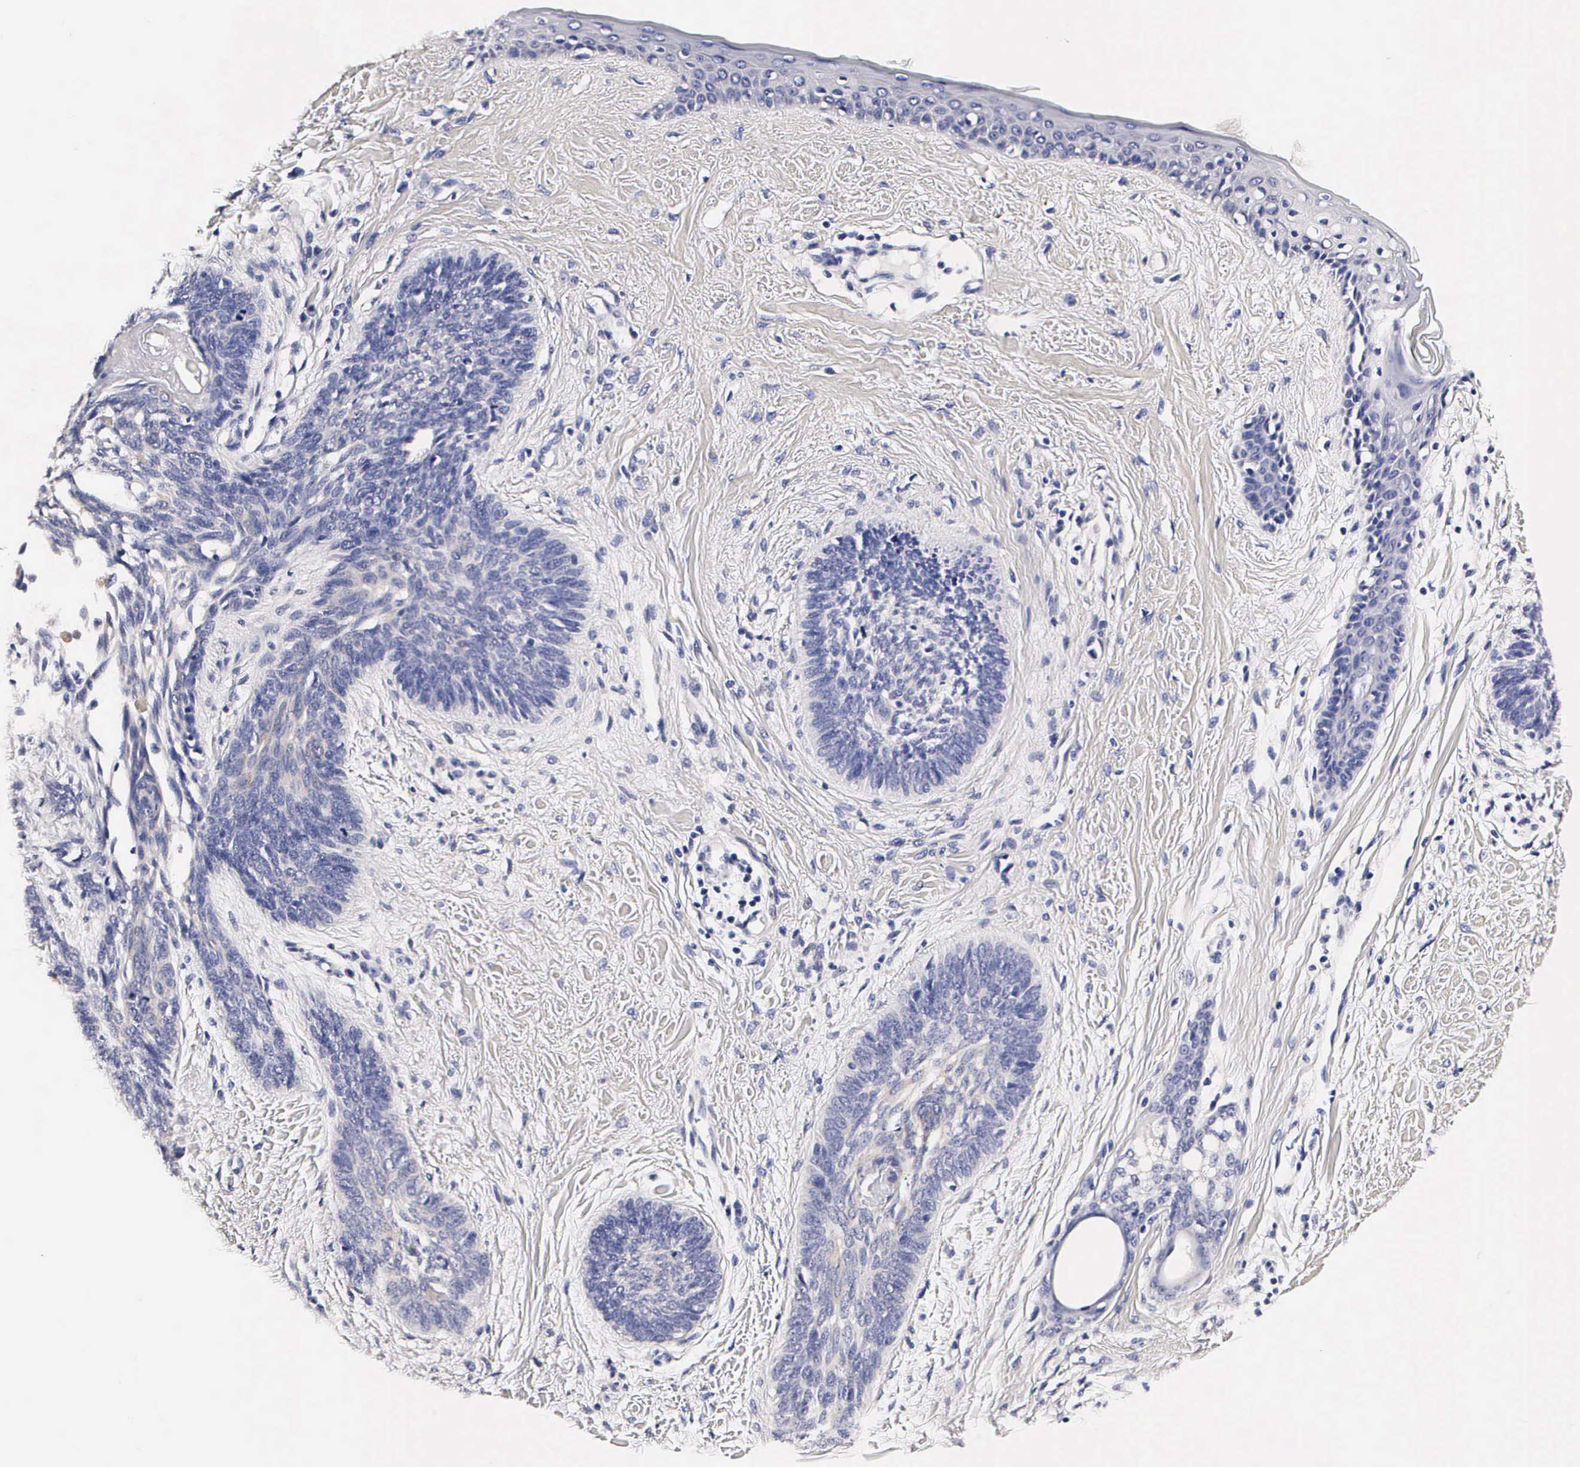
{"staining": {"intensity": "negative", "quantity": "none", "location": "none"}, "tissue": "skin cancer", "cell_type": "Tumor cells", "image_type": "cancer", "snomed": [{"axis": "morphology", "description": "Basal cell carcinoma"}, {"axis": "topography", "description": "Skin"}], "caption": "Micrograph shows no significant protein staining in tumor cells of basal cell carcinoma (skin).", "gene": "RNASE6", "patient": {"sex": "female", "age": 81}}